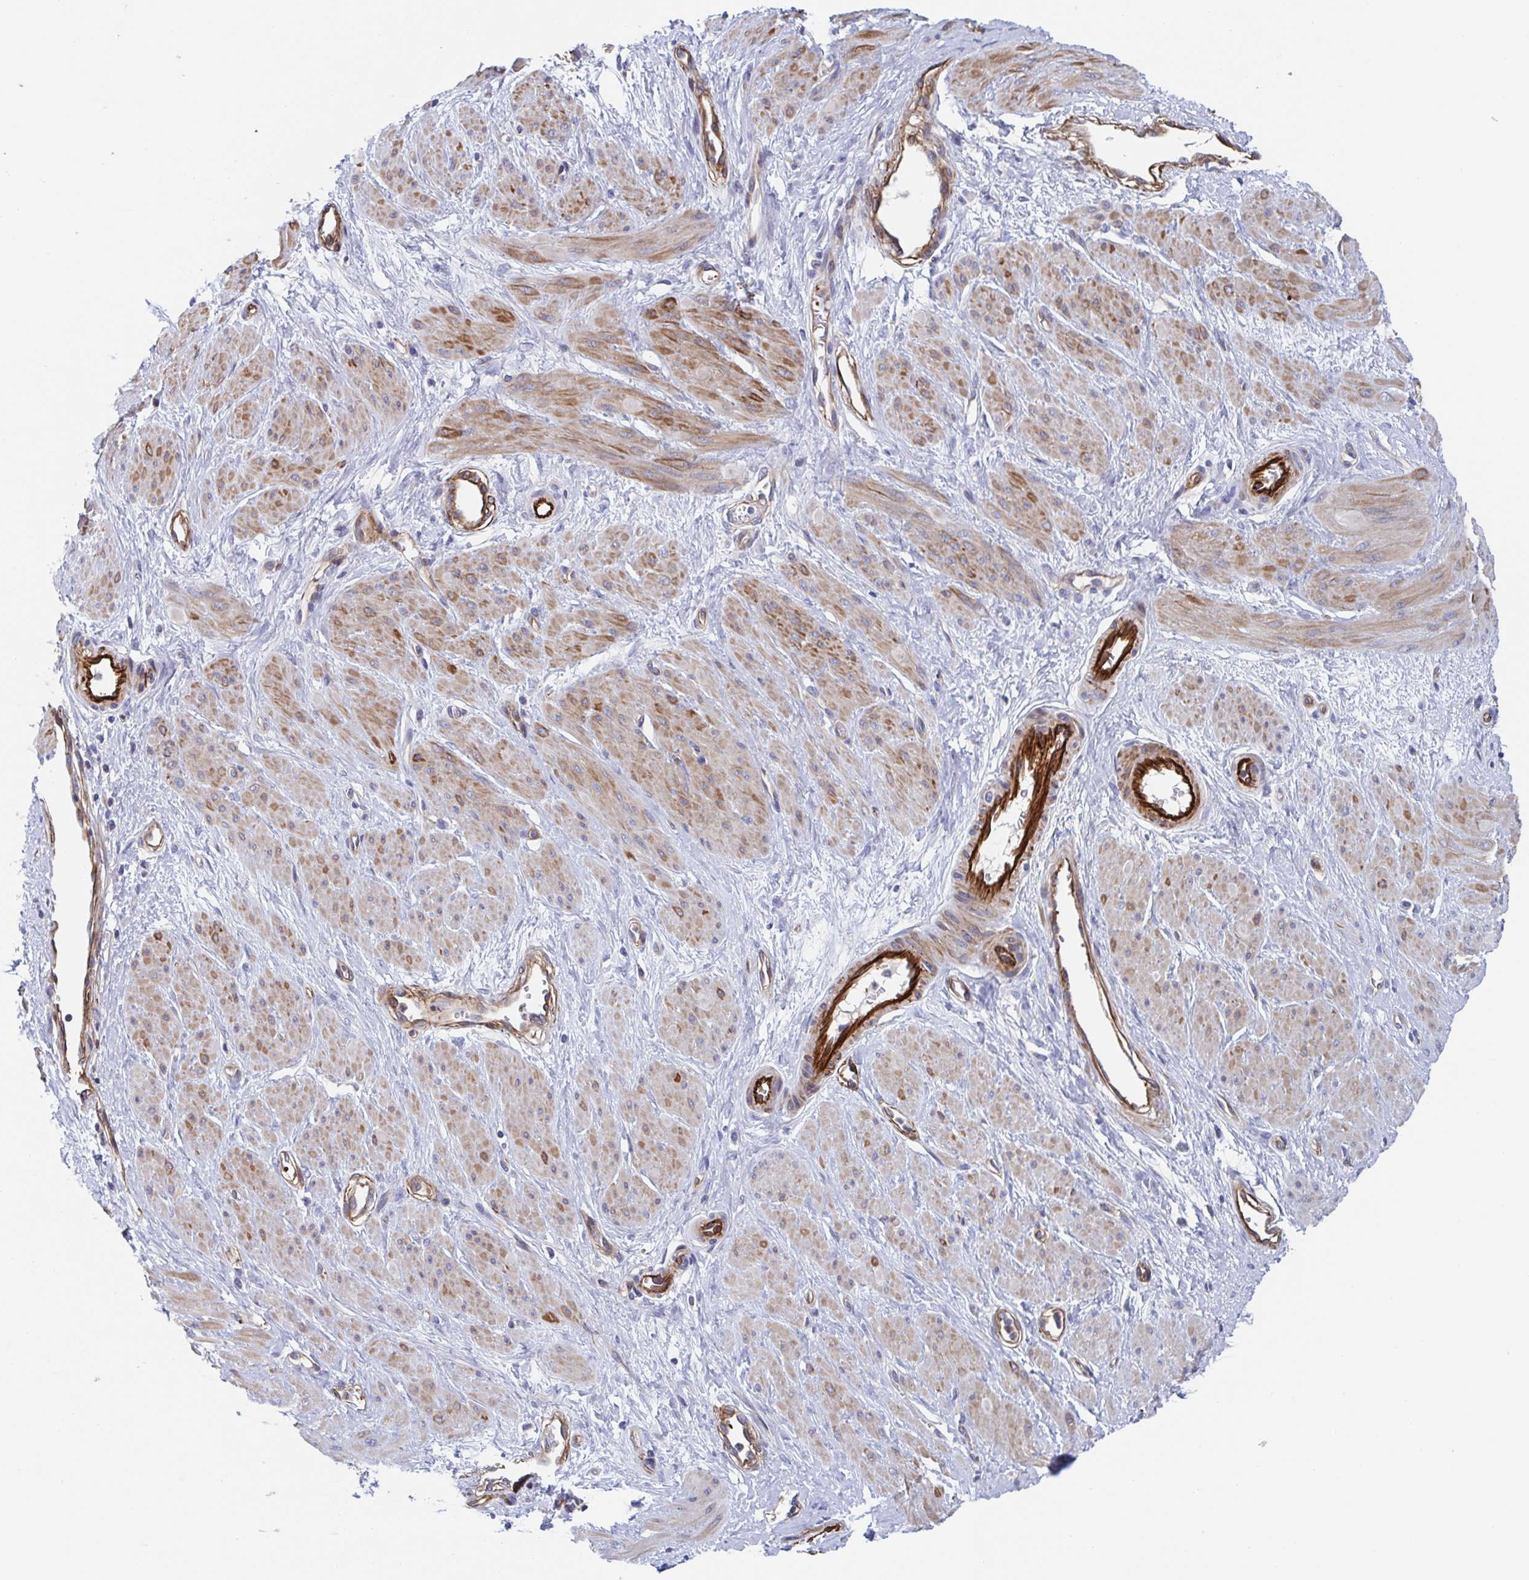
{"staining": {"intensity": "moderate", "quantity": "25%-75%", "location": "cytoplasmic/membranous"}, "tissue": "smooth muscle", "cell_type": "Smooth muscle cells", "image_type": "normal", "snomed": [{"axis": "morphology", "description": "Normal tissue, NOS"}, {"axis": "topography", "description": "Smooth muscle"}, {"axis": "topography", "description": "Uterus"}], "caption": "Approximately 25%-75% of smooth muscle cells in unremarkable smooth muscle reveal moderate cytoplasmic/membranous protein staining as visualized by brown immunohistochemical staining.", "gene": "KLC3", "patient": {"sex": "female", "age": 39}}